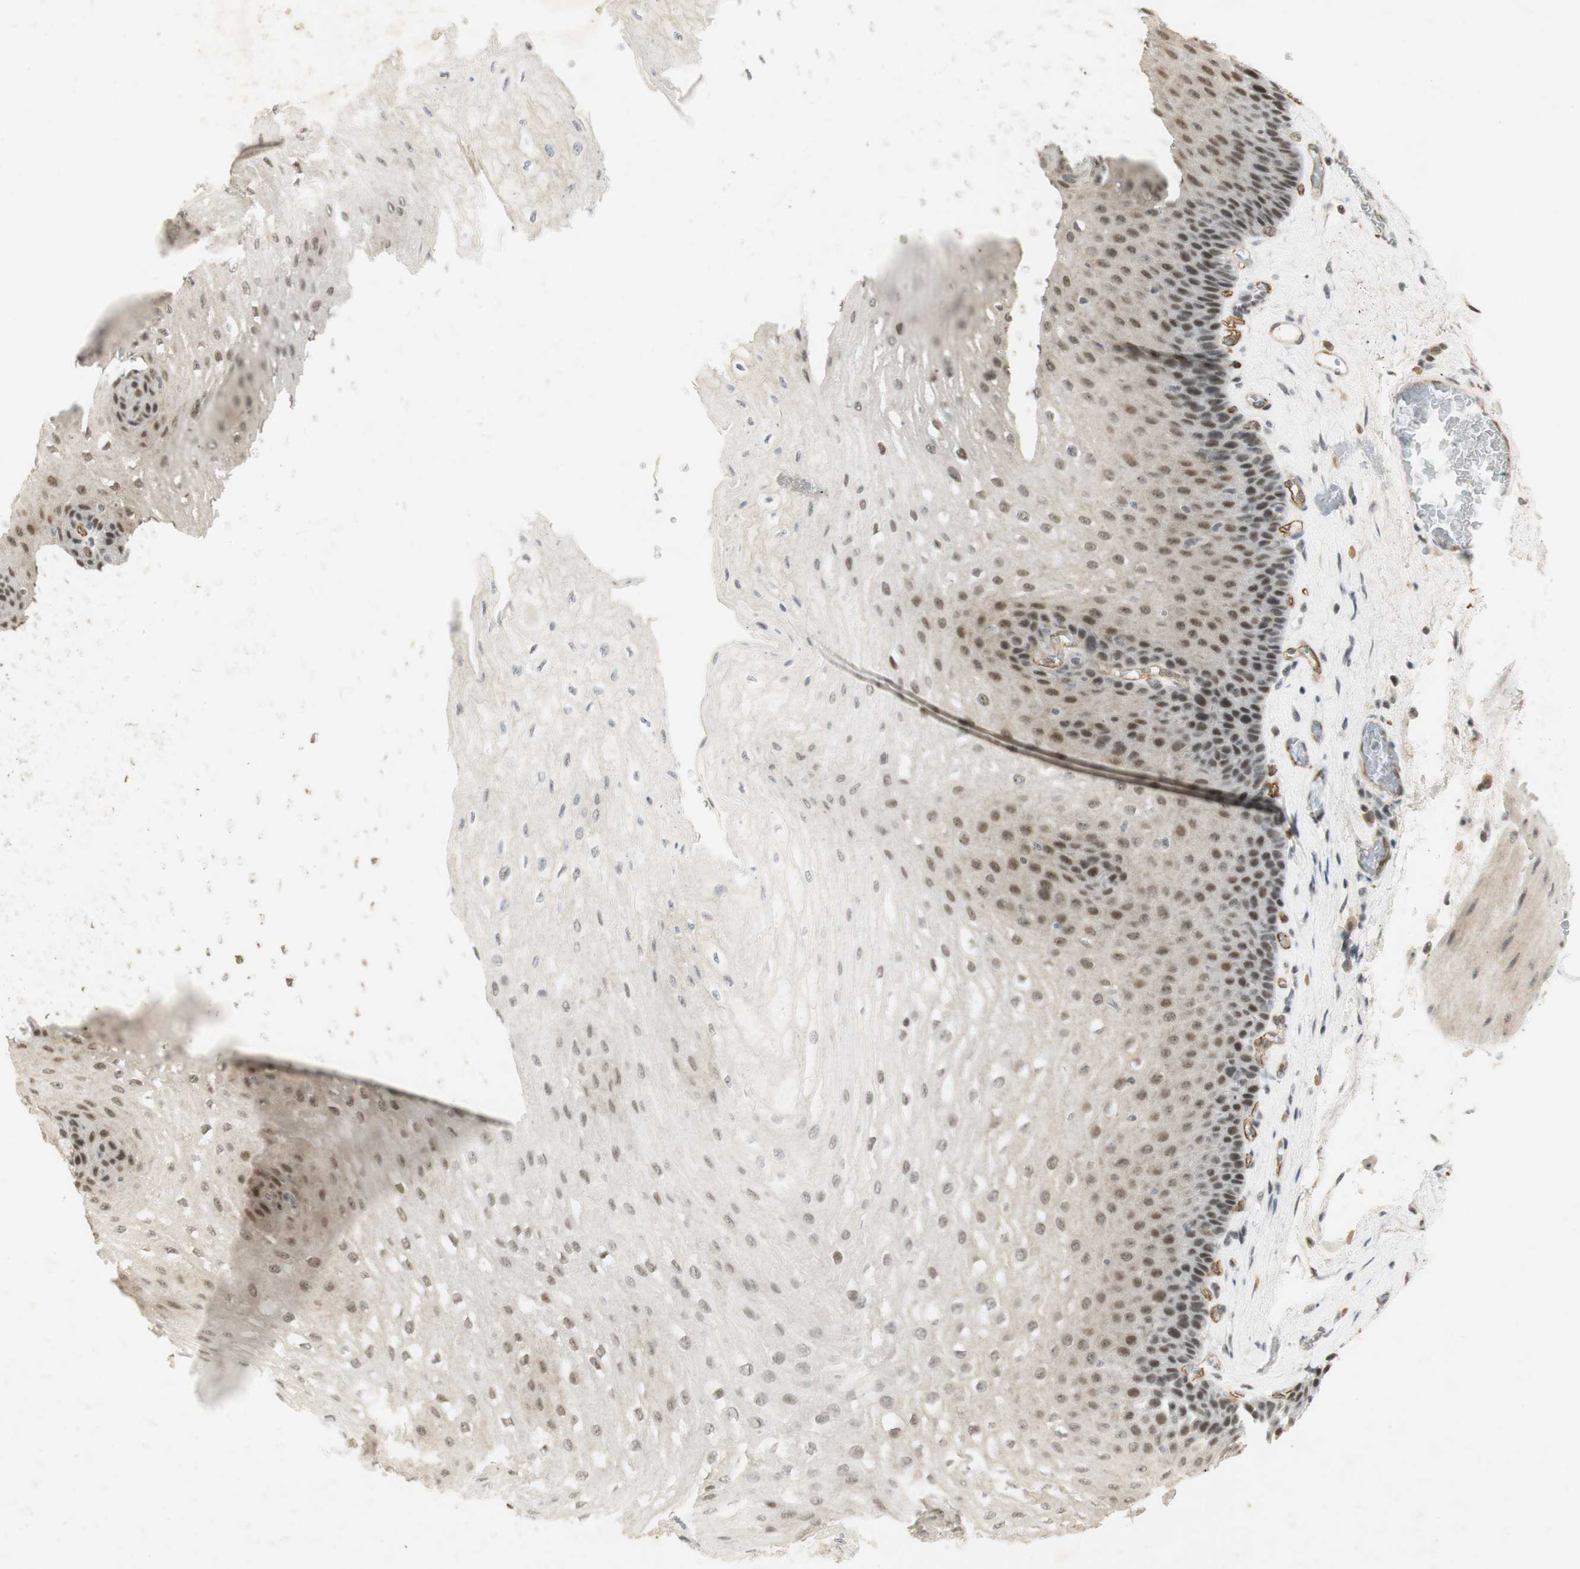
{"staining": {"intensity": "strong", "quantity": ">75%", "location": "cytoplasmic/membranous,nuclear"}, "tissue": "esophagus", "cell_type": "Squamous epithelial cells", "image_type": "normal", "snomed": [{"axis": "morphology", "description": "Normal tissue, NOS"}, {"axis": "topography", "description": "Esophagus"}], "caption": "DAB immunohistochemical staining of normal esophagus reveals strong cytoplasmic/membranous,nuclear protein staining in approximately >75% of squamous epithelial cells.", "gene": "IRF1", "patient": {"sex": "female", "age": 72}}